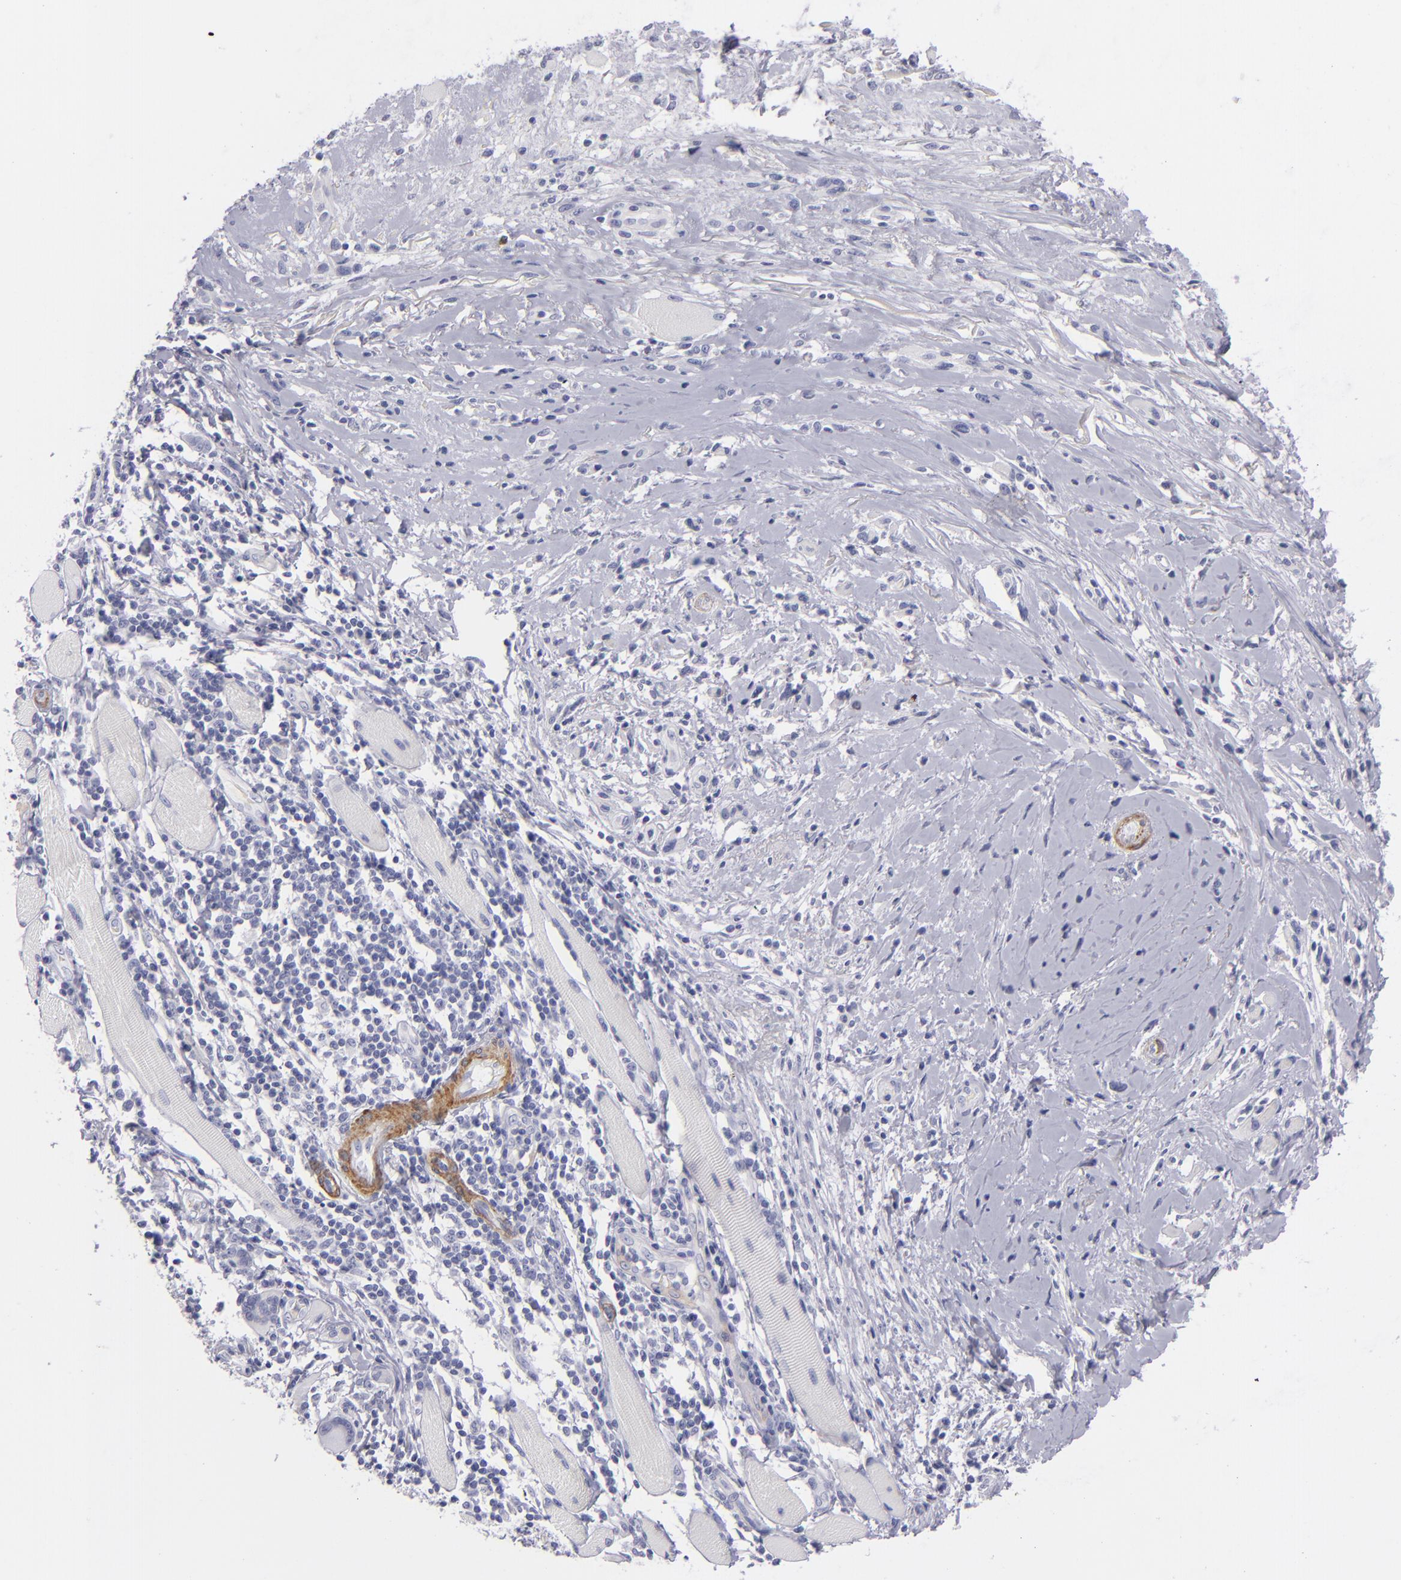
{"staining": {"intensity": "negative", "quantity": "none", "location": "none"}, "tissue": "melanoma", "cell_type": "Tumor cells", "image_type": "cancer", "snomed": [{"axis": "morphology", "description": "Malignant melanoma, NOS"}, {"axis": "topography", "description": "Skin"}], "caption": "DAB immunohistochemical staining of human malignant melanoma demonstrates no significant staining in tumor cells. Brightfield microscopy of IHC stained with DAB (brown) and hematoxylin (blue), captured at high magnification.", "gene": "MYH11", "patient": {"sex": "male", "age": 91}}